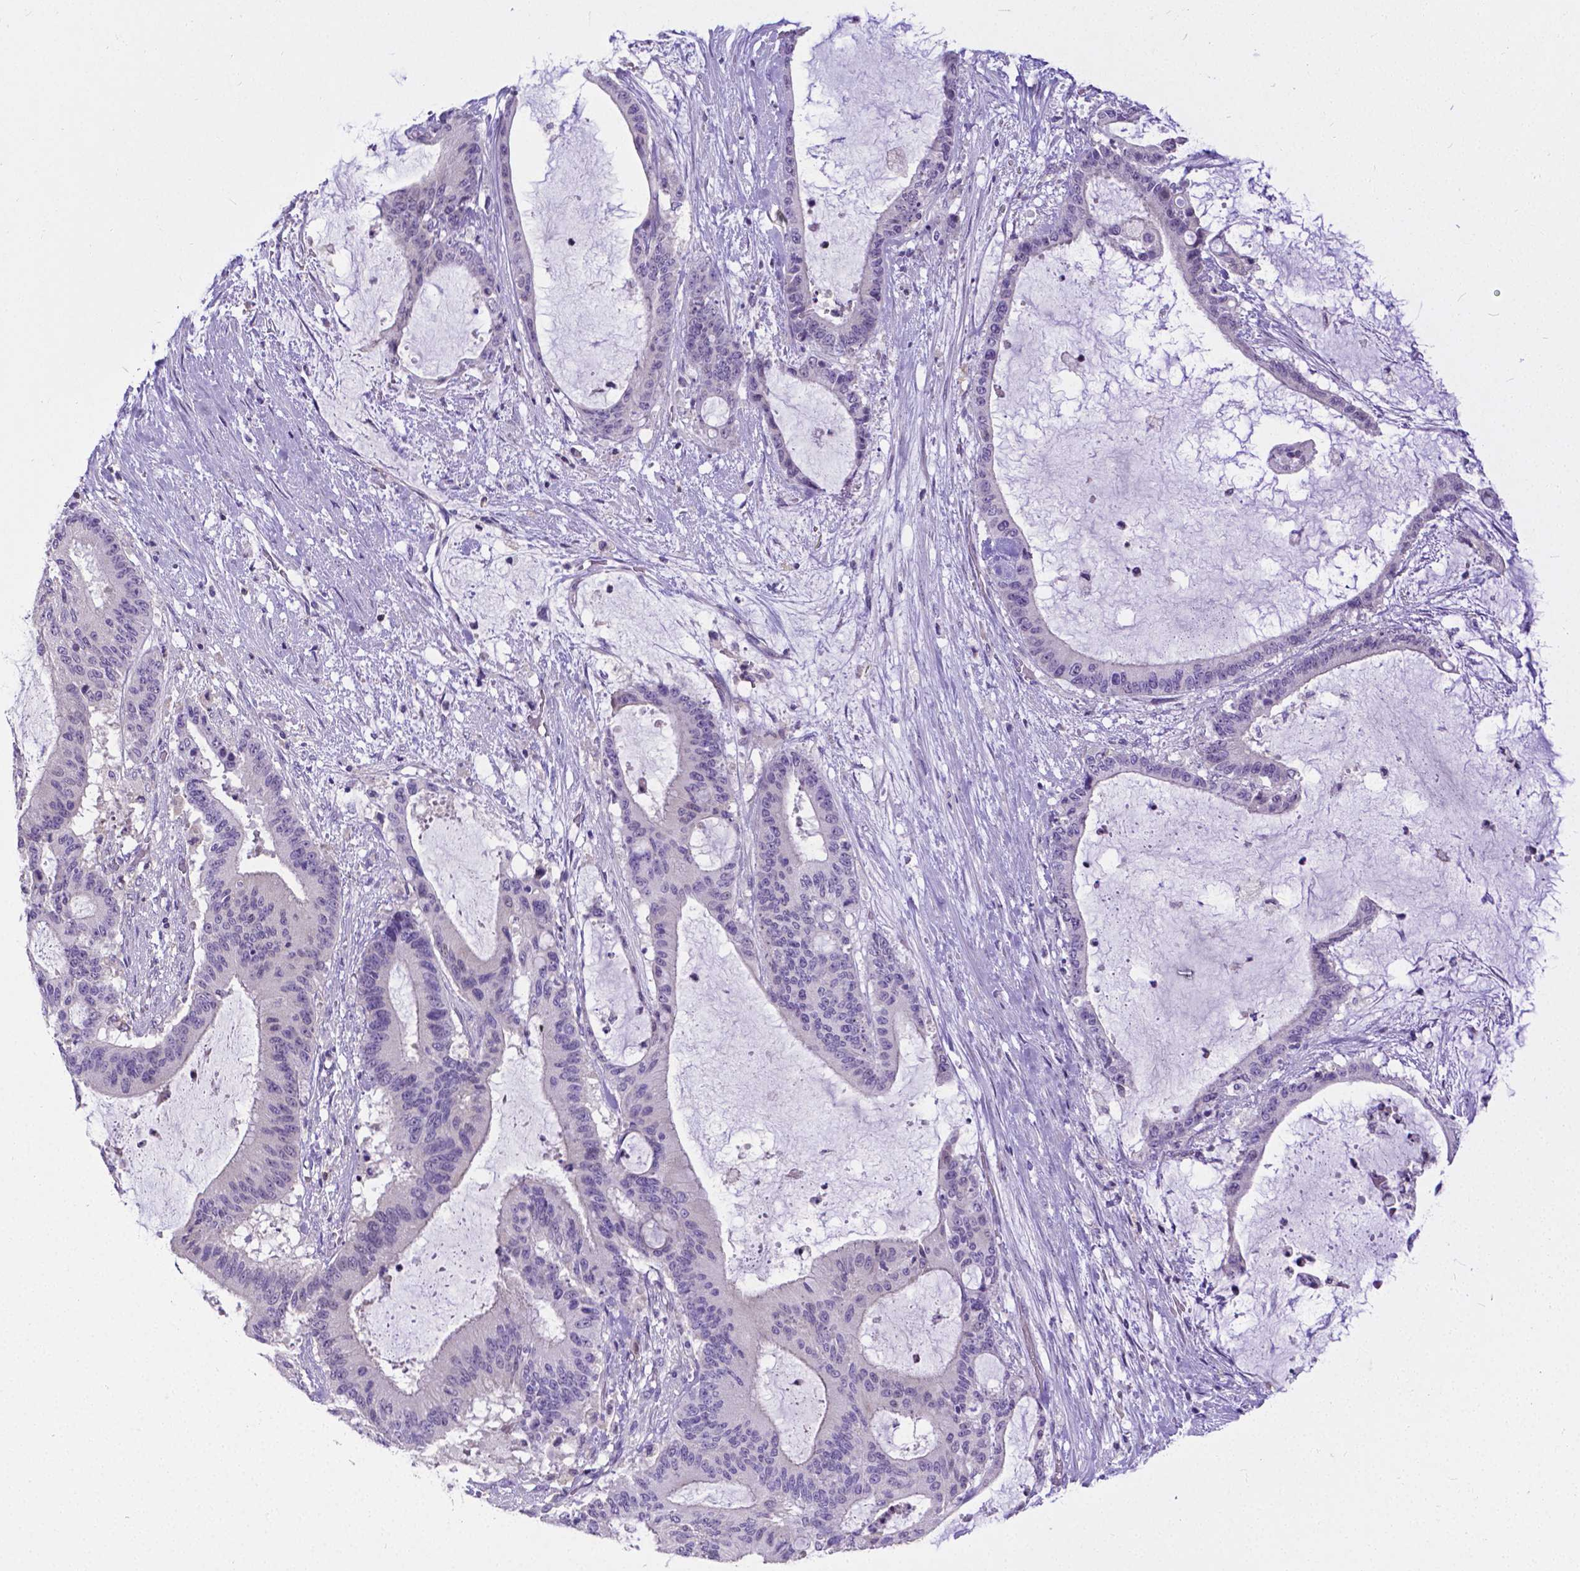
{"staining": {"intensity": "negative", "quantity": "none", "location": "none"}, "tissue": "liver cancer", "cell_type": "Tumor cells", "image_type": "cancer", "snomed": [{"axis": "morphology", "description": "Normal tissue, NOS"}, {"axis": "morphology", "description": "Cholangiocarcinoma"}, {"axis": "topography", "description": "Liver"}, {"axis": "topography", "description": "Peripheral nerve tissue"}], "caption": "IHC micrograph of neoplastic tissue: cholangiocarcinoma (liver) stained with DAB (3,3'-diaminobenzidine) demonstrates no significant protein expression in tumor cells.", "gene": "CD4", "patient": {"sex": "female", "age": 73}}